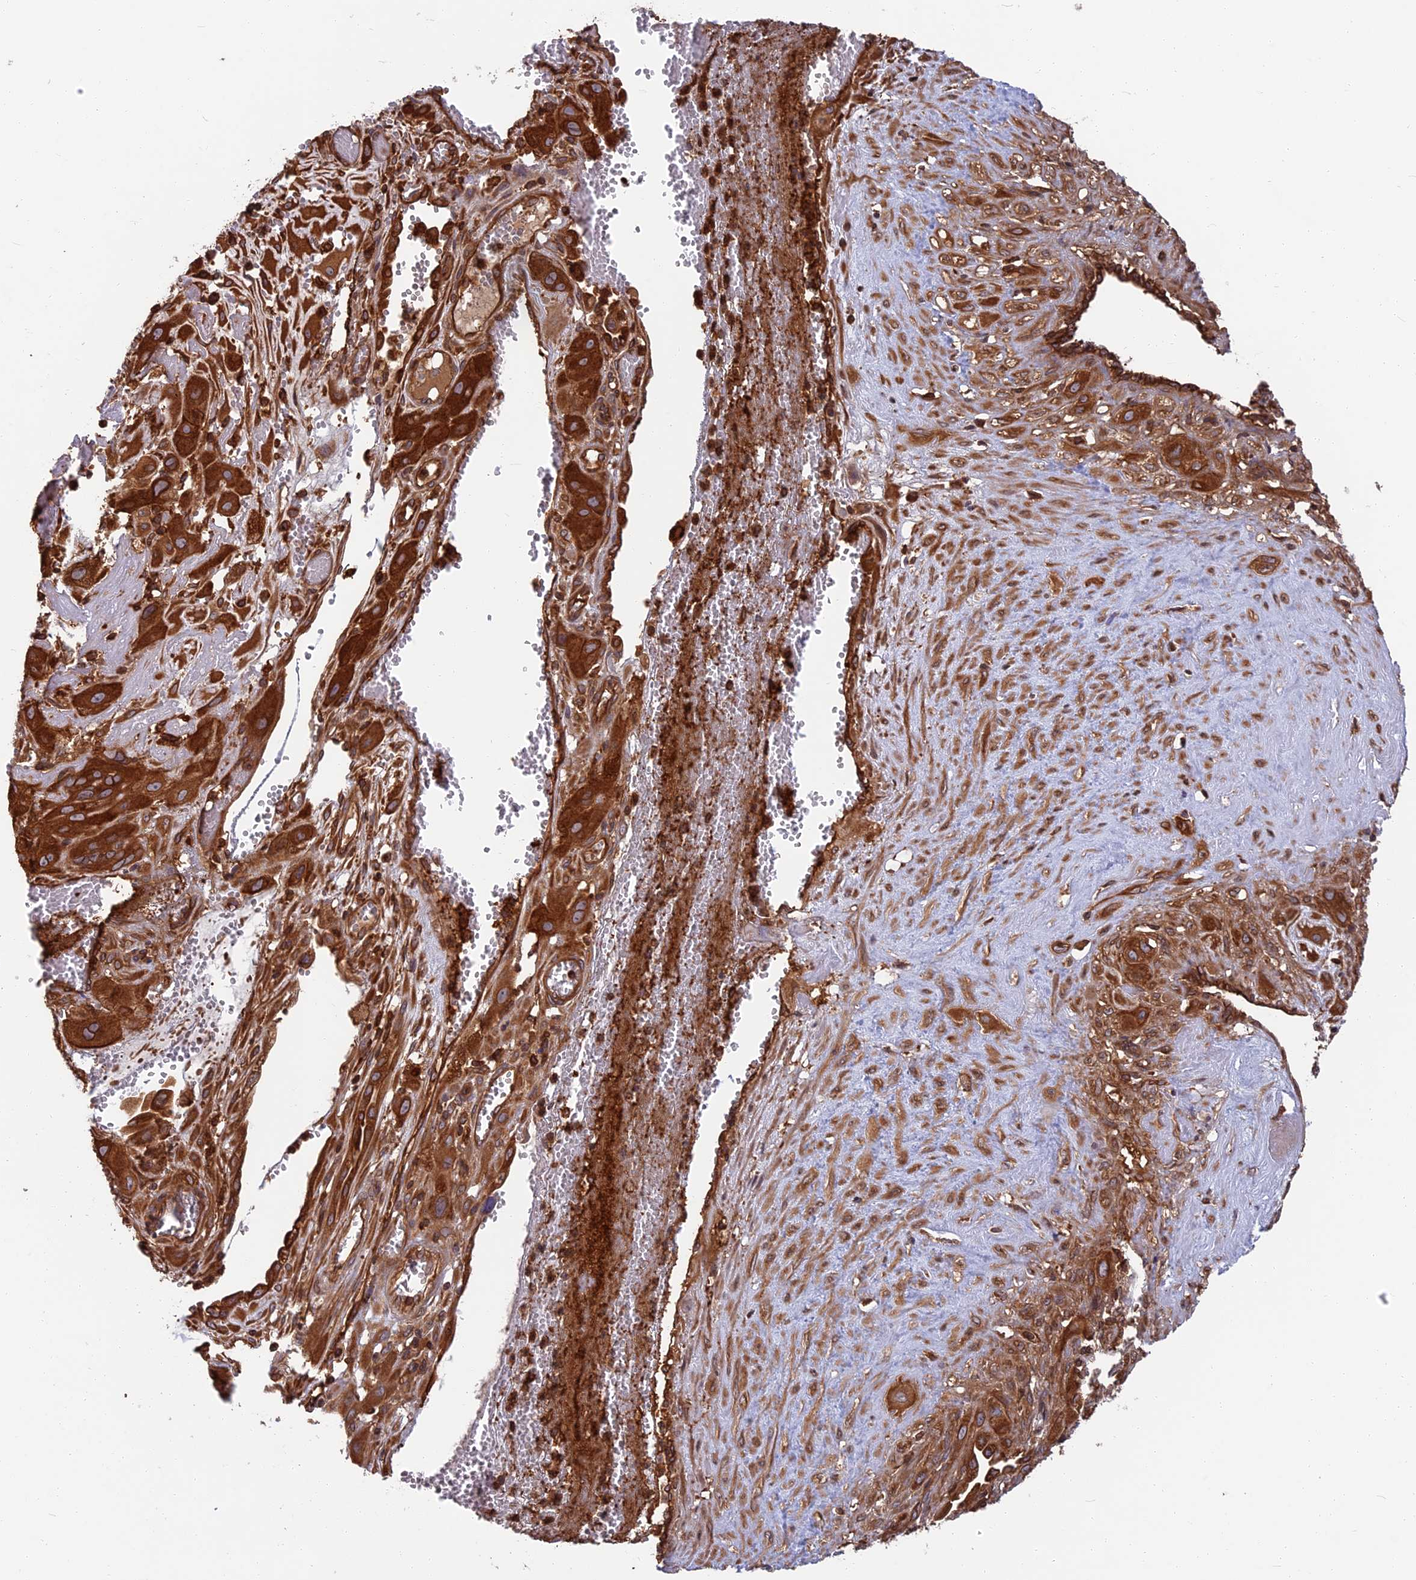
{"staining": {"intensity": "strong", "quantity": ">75%", "location": "cytoplasmic/membranous"}, "tissue": "cervical cancer", "cell_type": "Tumor cells", "image_type": "cancer", "snomed": [{"axis": "morphology", "description": "Squamous cell carcinoma, NOS"}, {"axis": "topography", "description": "Cervix"}], "caption": "This is a micrograph of IHC staining of cervical cancer (squamous cell carcinoma), which shows strong expression in the cytoplasmic/membranous of tumor cells.", "gene": "WDR1", "patient": {"sex": "female", "age": 34}}